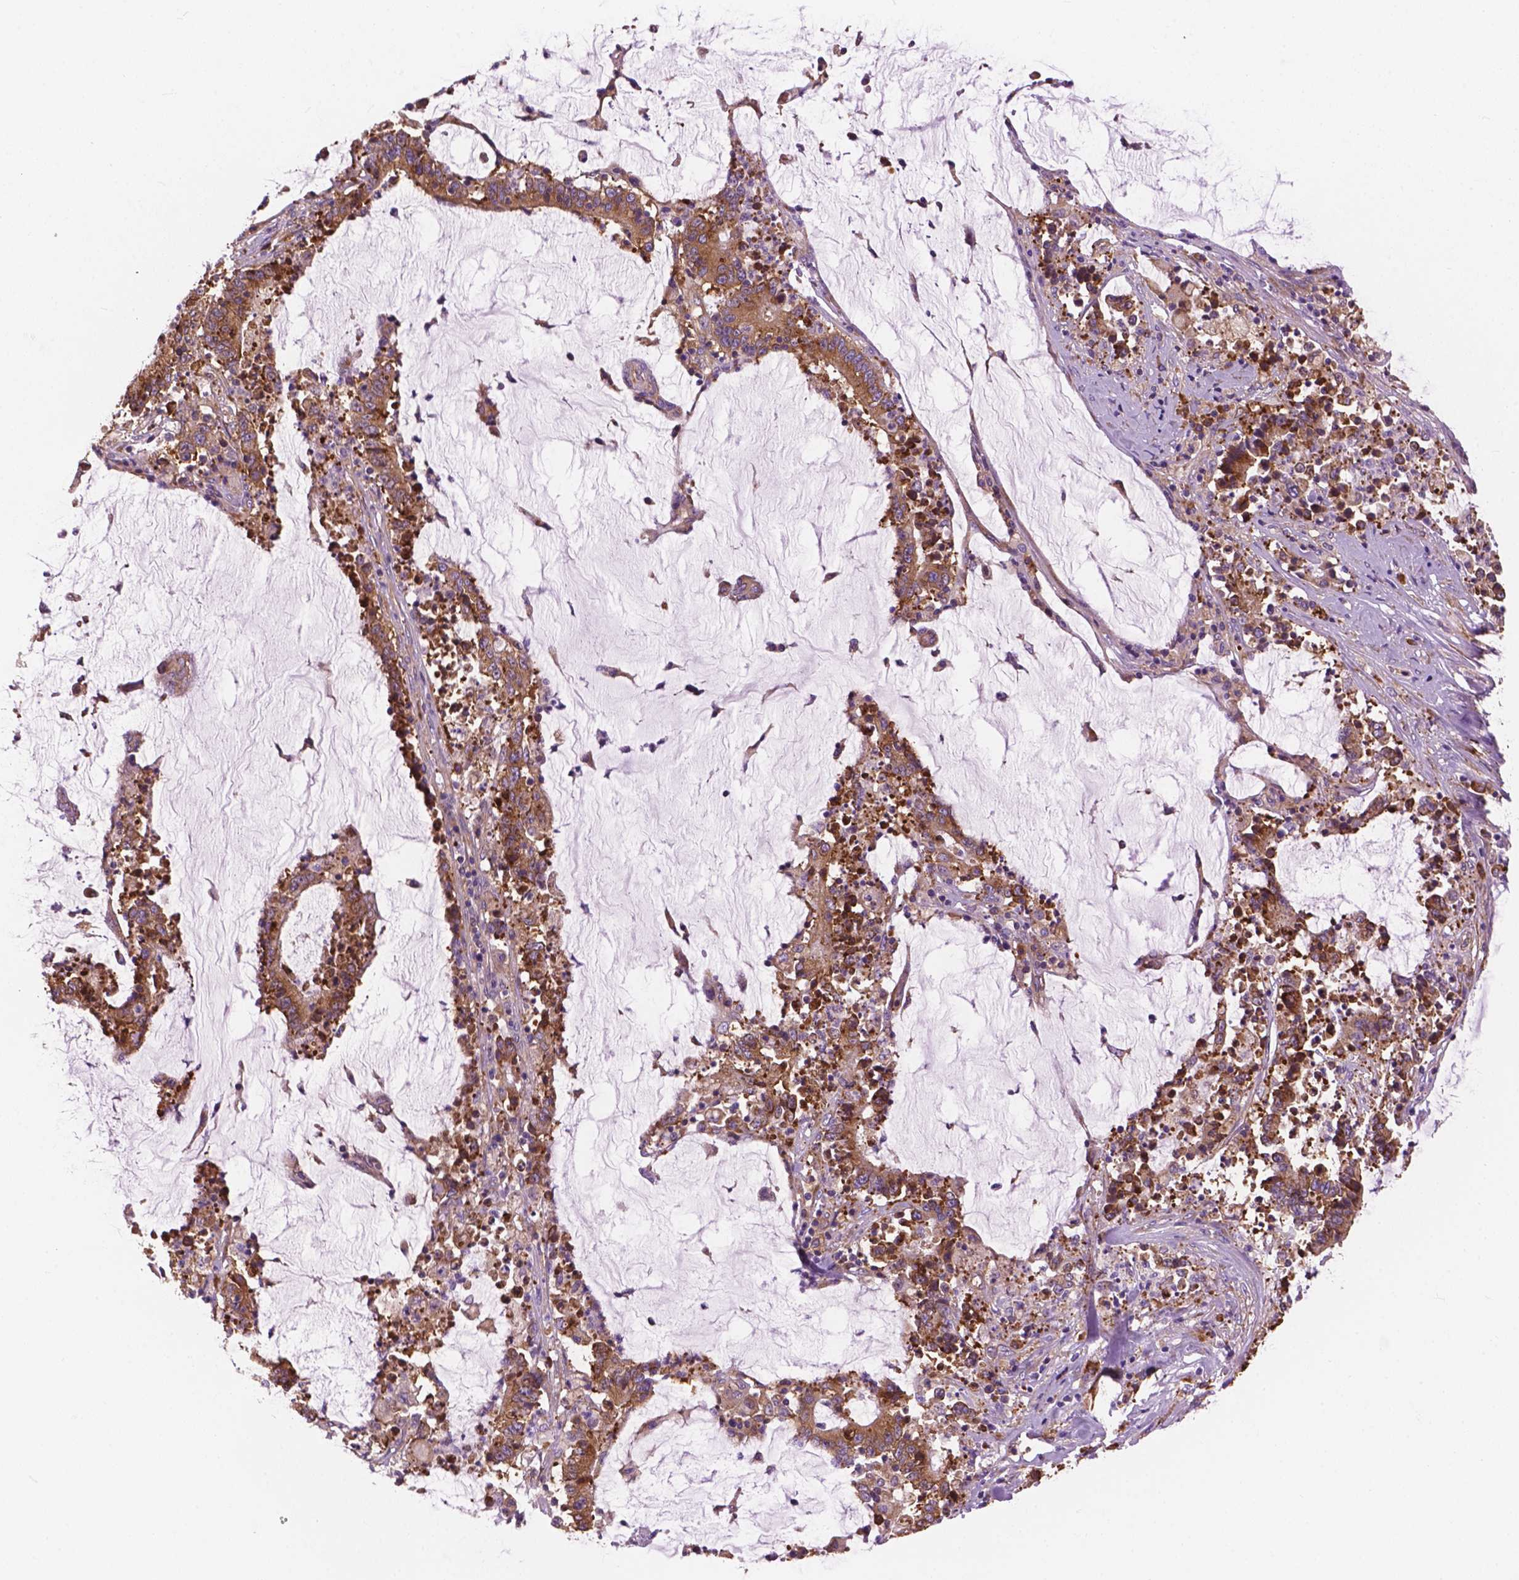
{"staining": {"intensity": "moderate", "quantity": ">75%", "location": "cytoplasmic/membranous"}, "tissue": "stomach cancer", "cell_type": "Tumor cells", "image_type": "cancer", "snomed": [{"axis": "morphology", "description": "Adenocarcinoma, NOS"}, {"axis": "topography", "description": "Stomach, upper"}], "caption": "Immunohistochemistry staining of adenocarcinoma (stomach), which exhibits medium levels of moderate cytoplasmic/membranous staining in approximately >75% of tumor cells indicating moderate cytoplasmic/membranous protein expression. The staining was performed using DAB (3,3'-diaminobenzidine) (brown) for protein detection and nuclei were counterstained in hematoxylin (blue).", "gene": "RPL37A", "patient": {"sex": "male", "age": 68}}